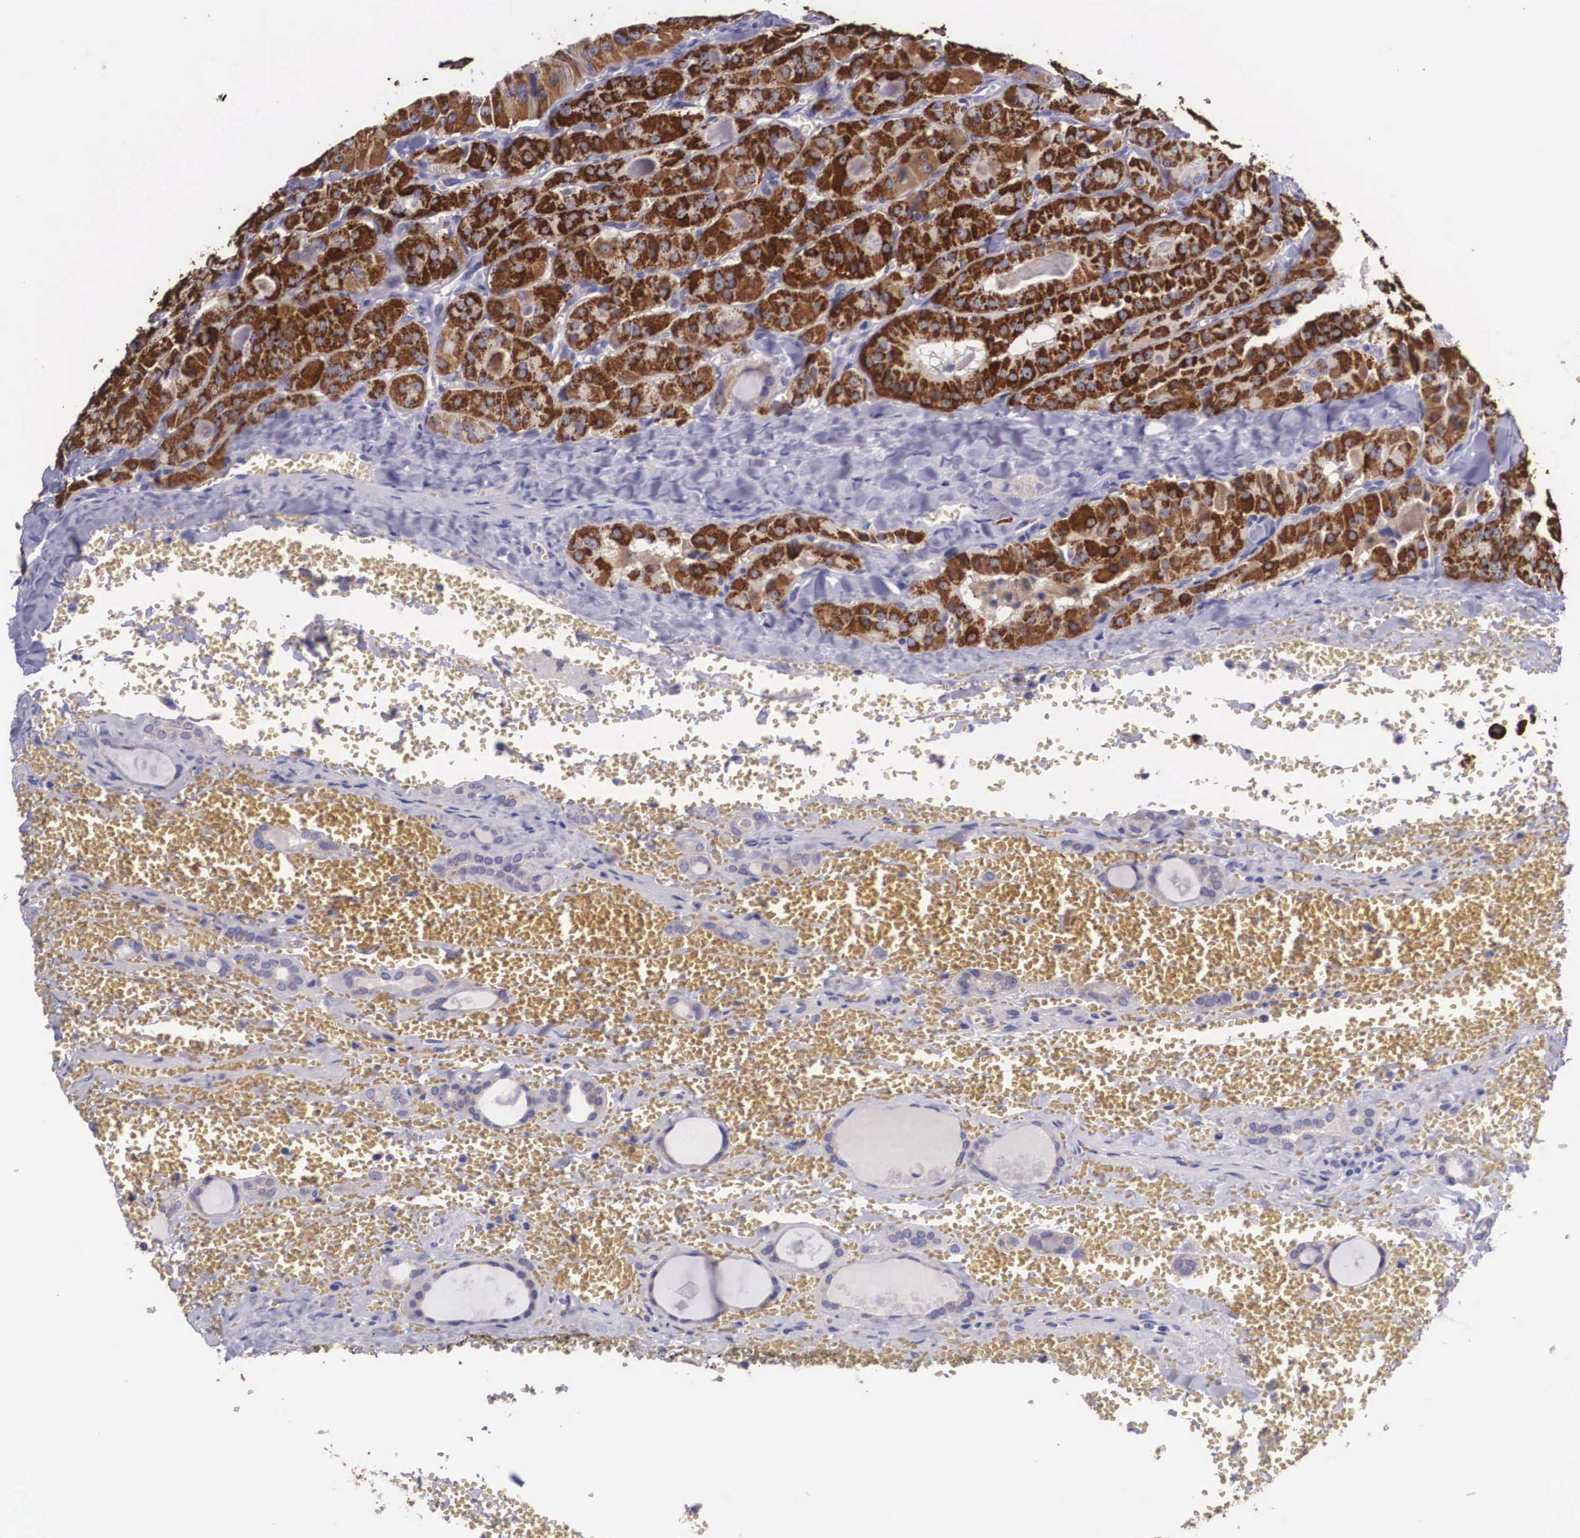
{"staining": {"intensity": "strong", "quantity": ">75%", "location": "cytoplasmic/membranous"}, "tissue": "thyroid cancer", "cell_type": "Tumor cells", "image_type": "cancer", "snomed": [{"axis": "morphology", "description": "Carcinoma, NOS"}, {"axis": "topography", "description": "Thyroid gland"}], "caption": "A brown stain highlights strong cytoplasmic/membranous expression of a protein in thyroid cancer (carcinoma) tumor cells.", "gene": "ARG2", "patient": {"sex": "male", "age": 76}}